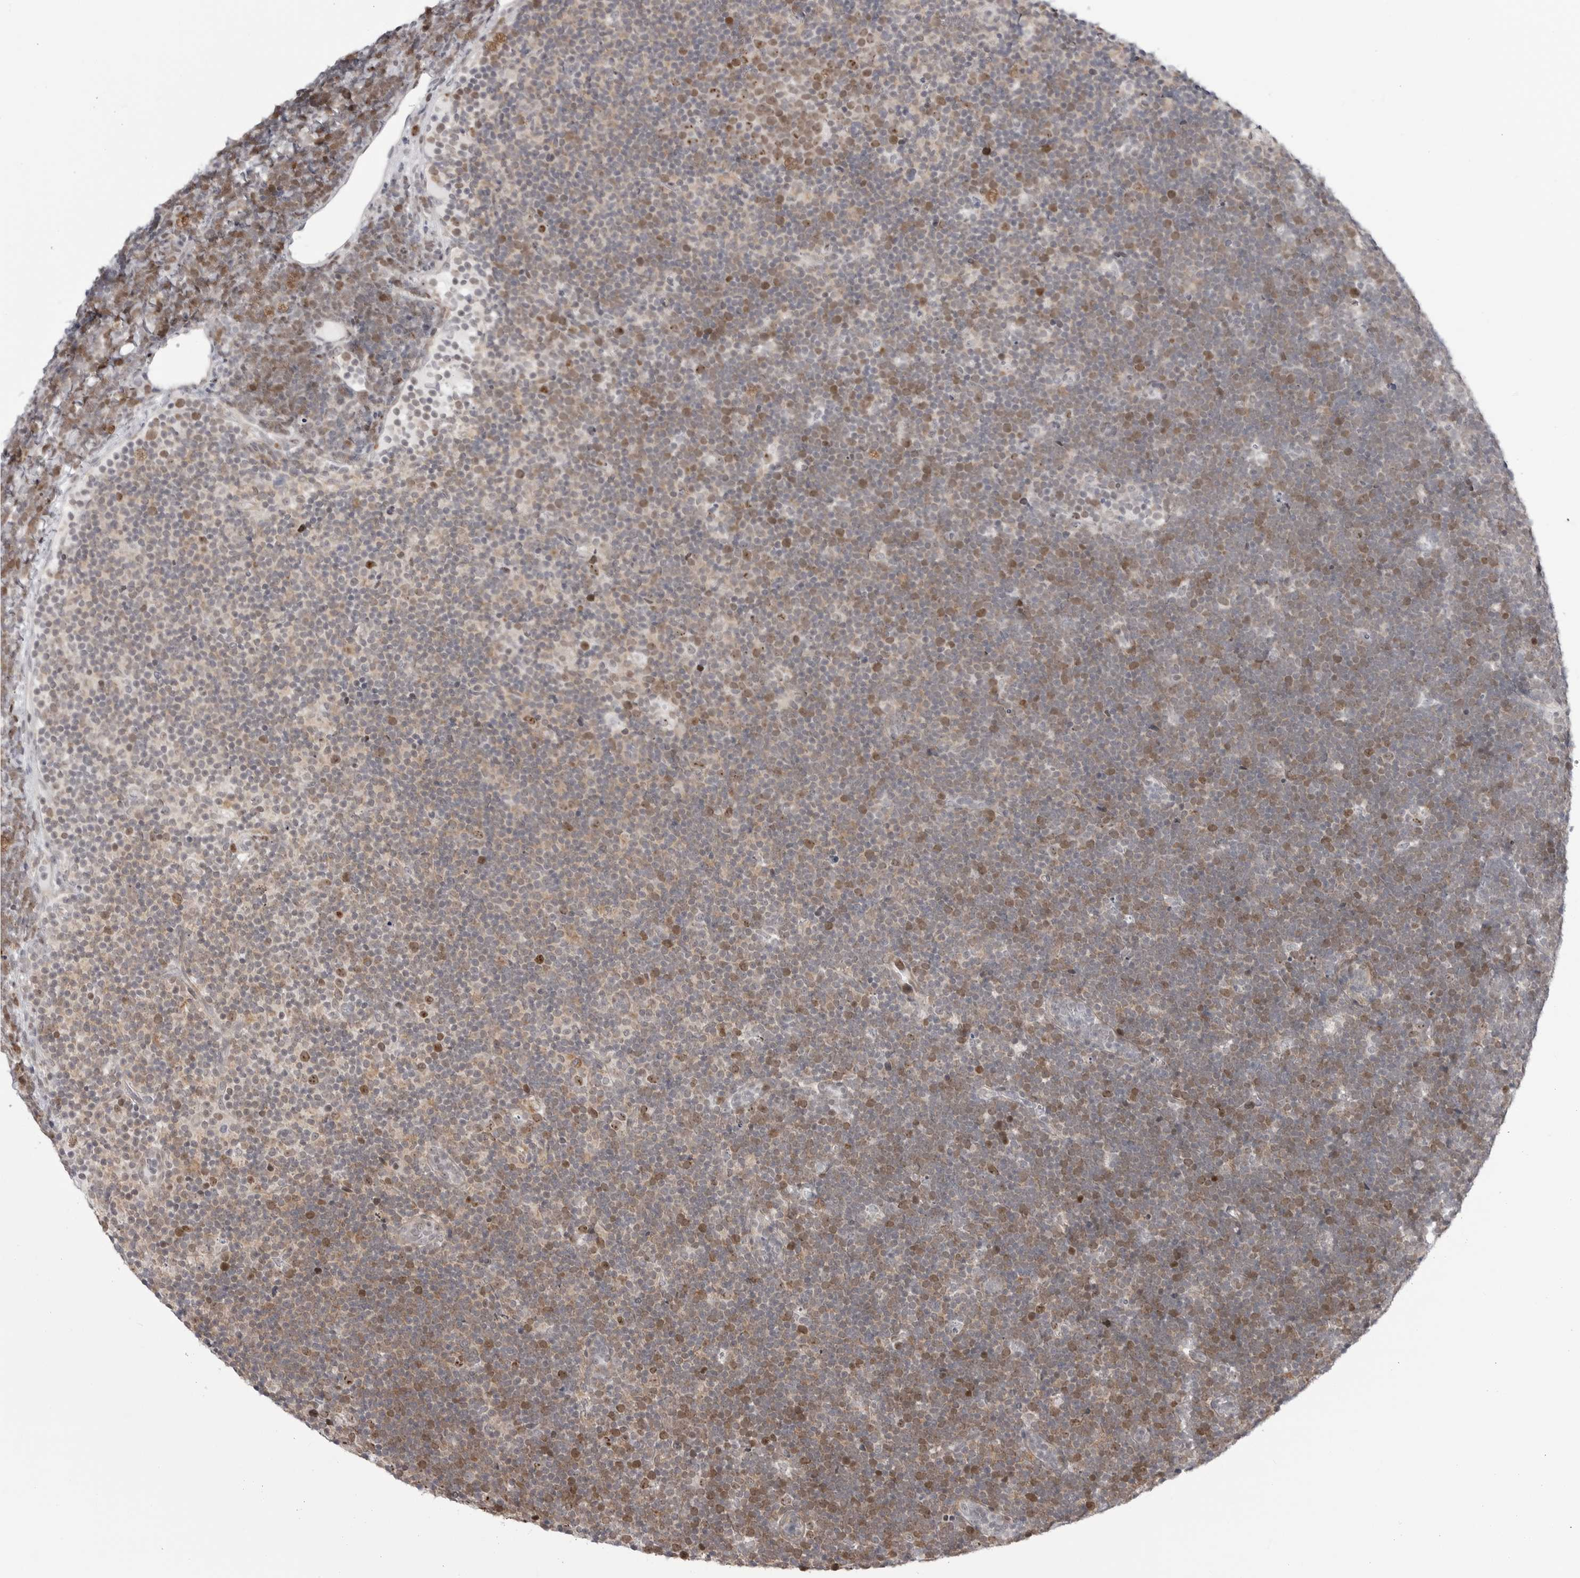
{"staining": {"intensity": "moderate", "quantity": ">75%", "location": "cytoplasmic/membranous,nuclear"}, "tissue": "lymphoma", "cell_type": "Tumor cells", "image_type": "cancer", "snomed": [{"axis": "morphology", "description": "Malignant lymphoma, non-Hodgkin's type, High grade"}, {"axis": "topography", "description": "Lymph node"}], "caption": "Immunohistochemical staining of human malignant lymphoma, non-Hodgkin's type (high-grade) demonstrates medium levels of moderate cytoplasmic/membranous and nuclear positivity in approximately >75% of tumor cells.", "gene": "FAM135B", "patient": {"sex": "male", "age": 13}}